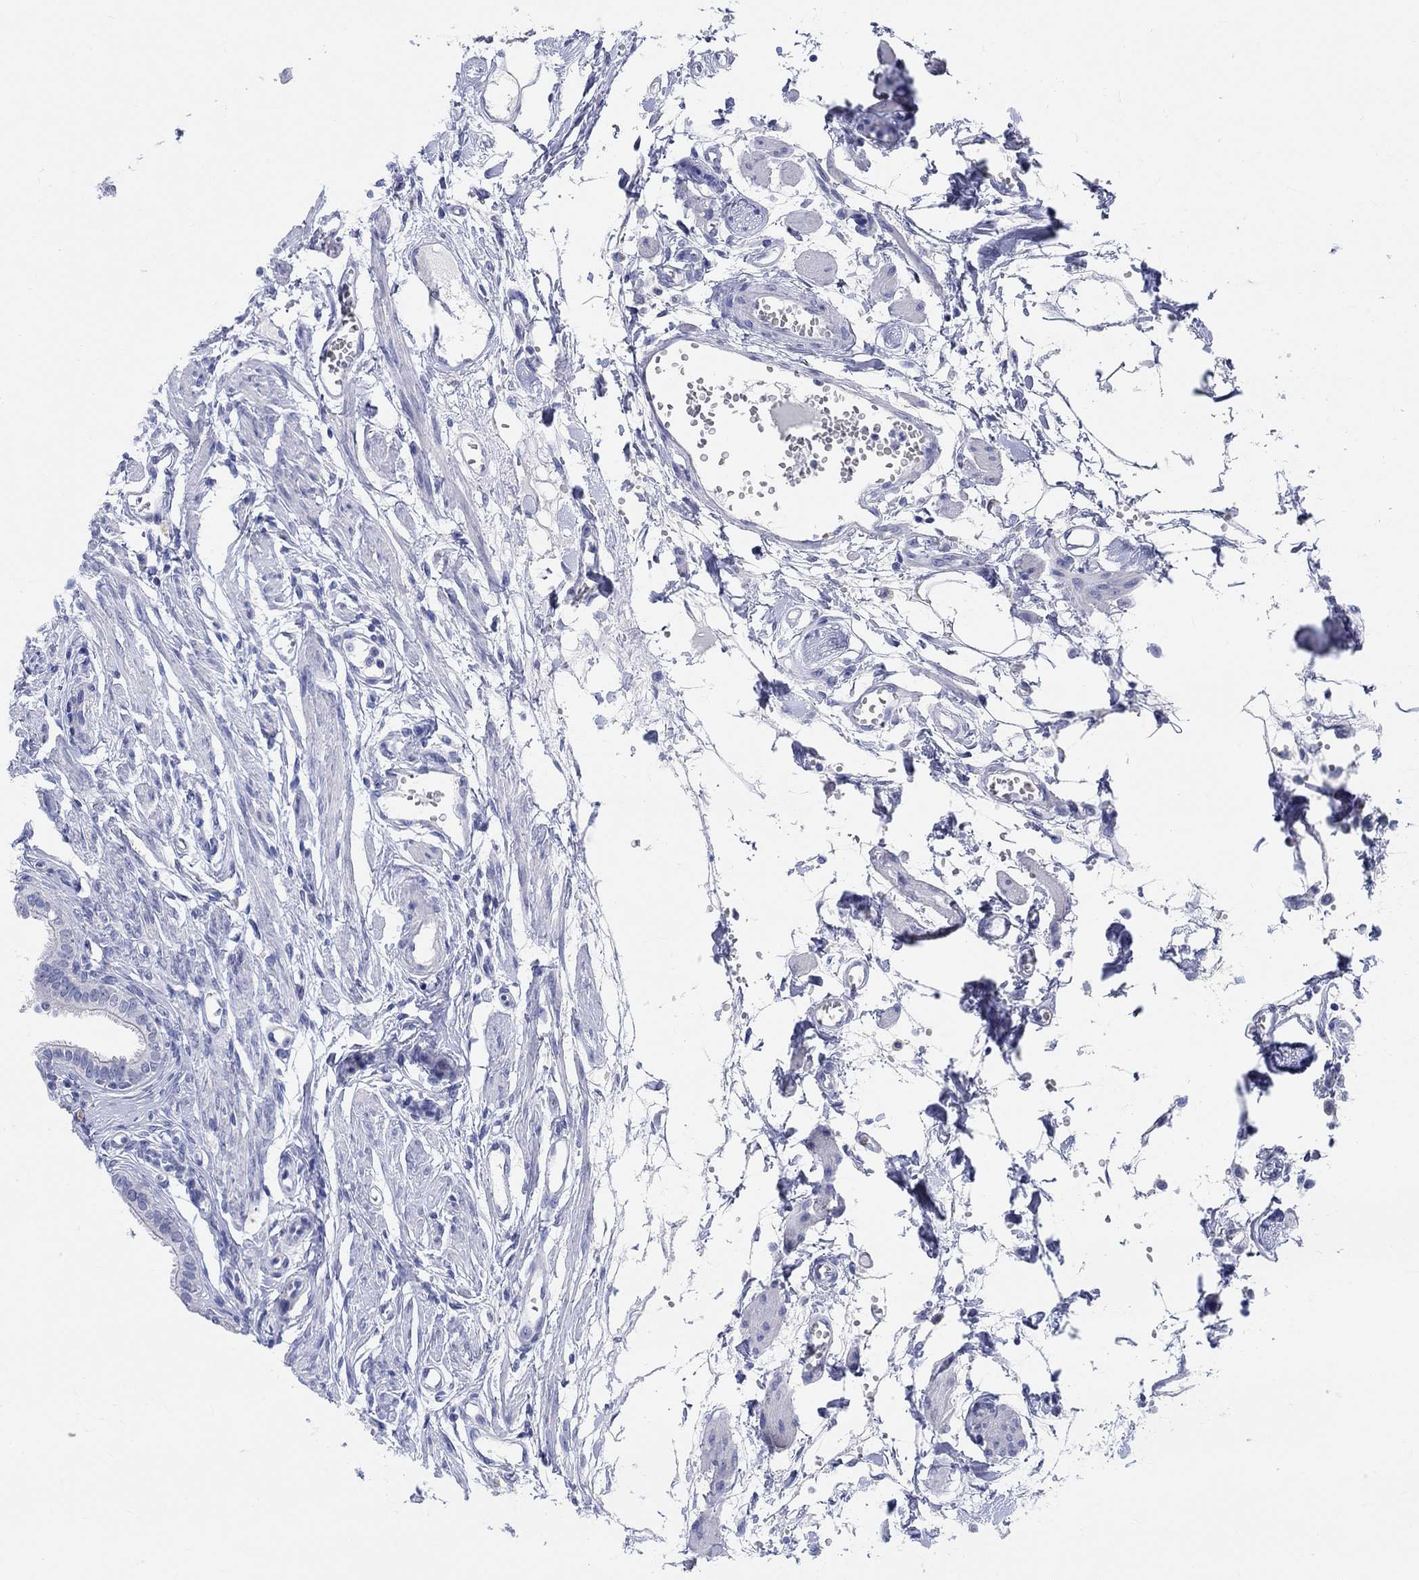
{"staining": {"intensity": "negative", "quantity": "none", "location": "none"}, "tissue": "fallopian tube", "cell_type": "Glandular cells", "image_type": "normal", "snomed": [{"axis": "morphology", "description": "Normal tissue, NOS"}, {"axis": "morphology", "description": "Carcinoma, endometroid"}, {"axis": "topography", "description": "Fallopian tube"}, {"axis": "topography", "description": "Ovary"}], "caption": "IHC photomicrograph of normal human fallopian tube stained for a protein (brown), which exhibits no expression in glandular cells.", "gene": "GRIA3", "patient": {"sex": "female", "age": 42}}